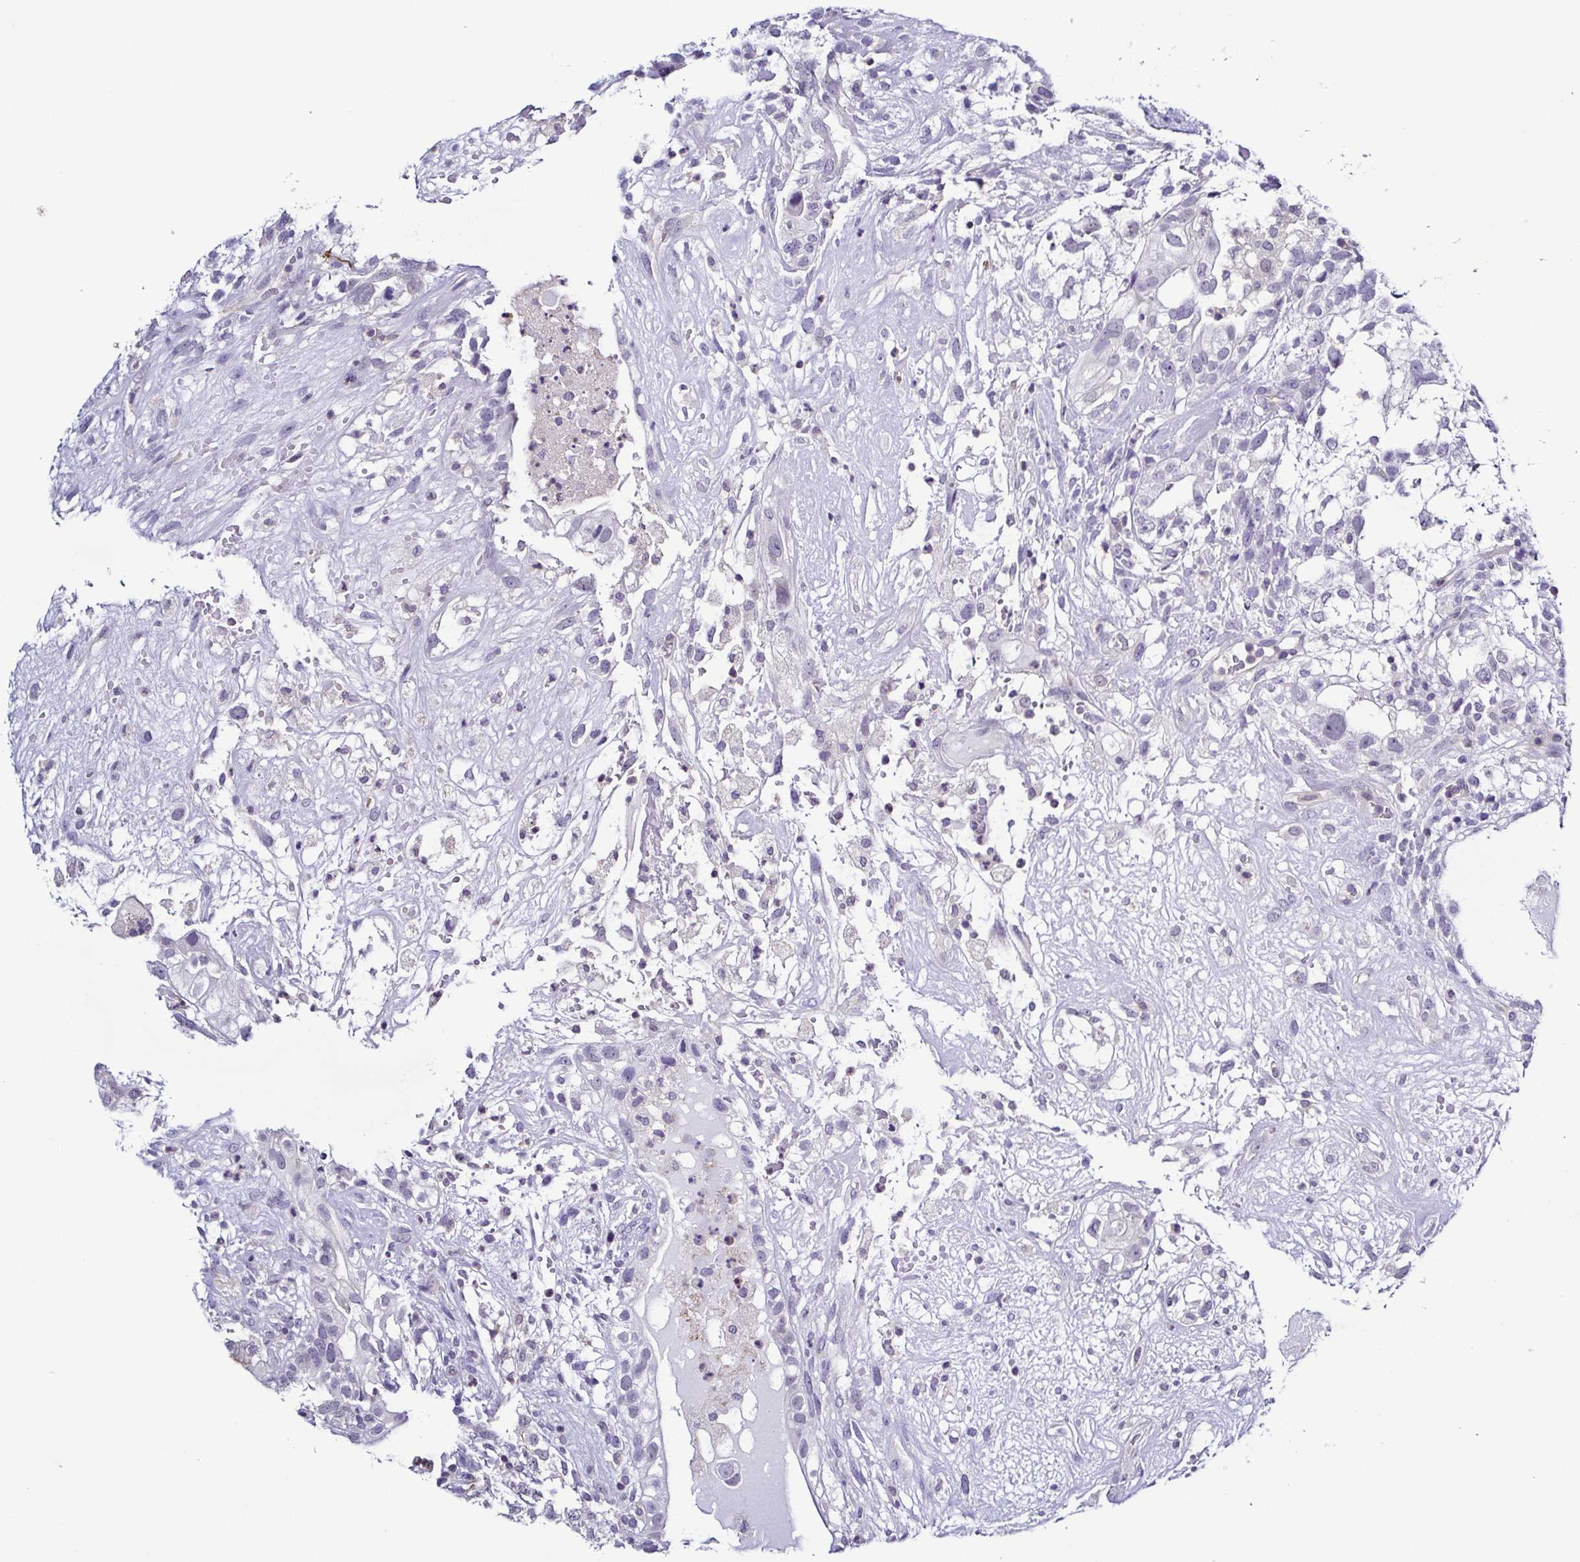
{"staining": {"intensity": "negative", "quantity": "none", "location": "none"}, "tissue": "testis cancer", "cell_type": "Tumor cells", "image_type": "cancer", "snomed": [{"axis": "morphology", "description": "Seminoma, NOS"}, {"axis": "morphology", "description": "Carcinoma, Embryonal, NOS"}, {"axis": "topography", "description": "Testis"}], "caption": "This is an immunohistochemistry (IHC) micrograph of testis cancer. There is no positivity in tumor cells.", "gene": "TNNT2", "patient": {"sex": "male", "age": 41}}